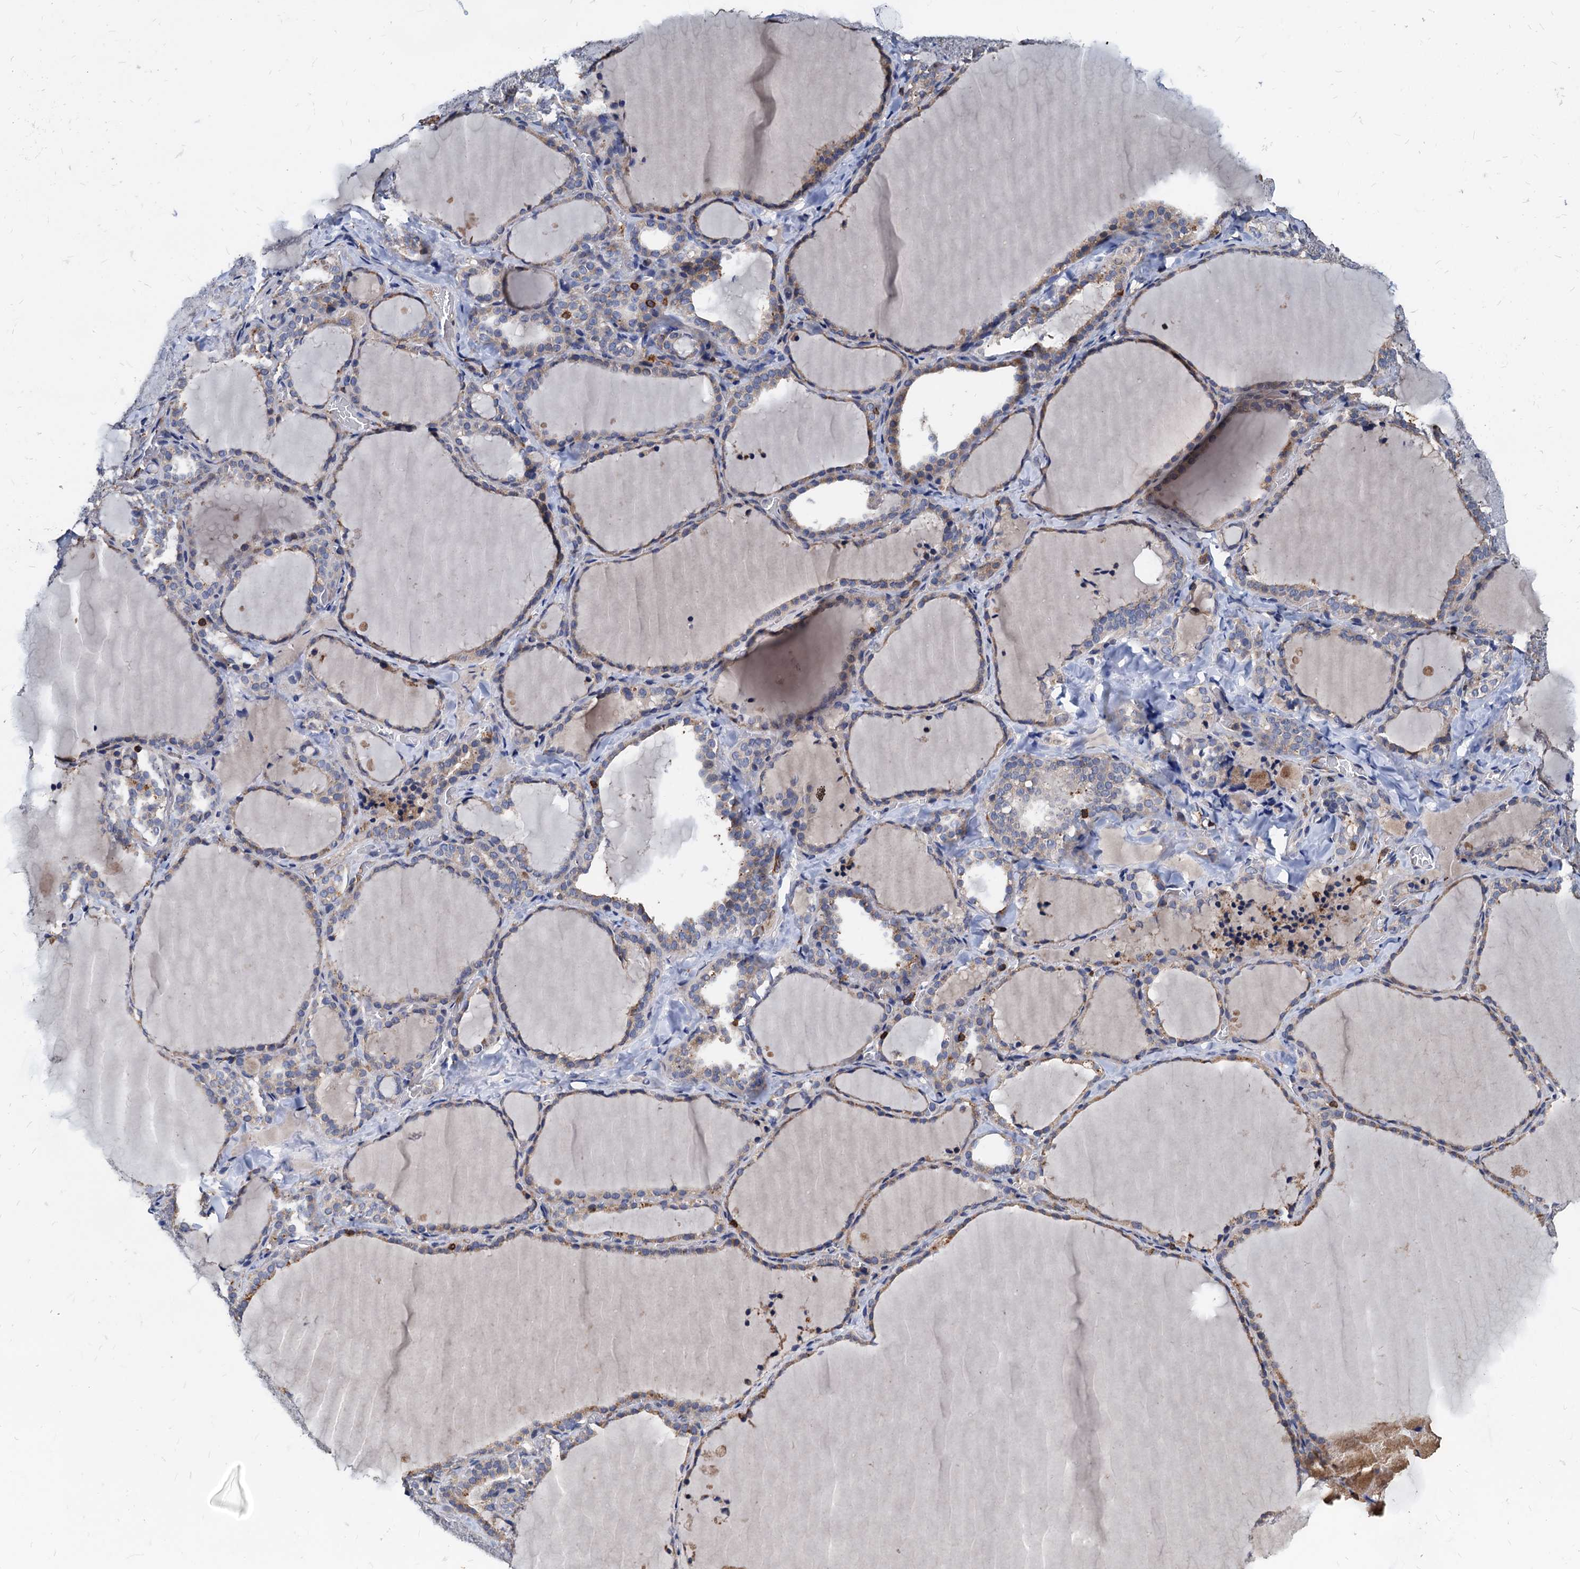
{"staining": {"intensity": "moderate", "quantity": "25%-75%", "location": "cytoplasmic/membranous"}, "tissue": "thyroid gland", "cell_type": "Glandular cells", "image_type": "normal", "snomed": [{"axis": "morphology", "description": "Normal tissue, NOS"}, {"axis": "topography", "description": "Thyroid gland"}], "caption": "IHC of benign thyroid gland shows medium levels of moderate cytoplasmic/membranous staining in approximately 25%-75% of glandular cells.", "gene": "LCP2", "patient": {"sex": "female", "age": 22}}